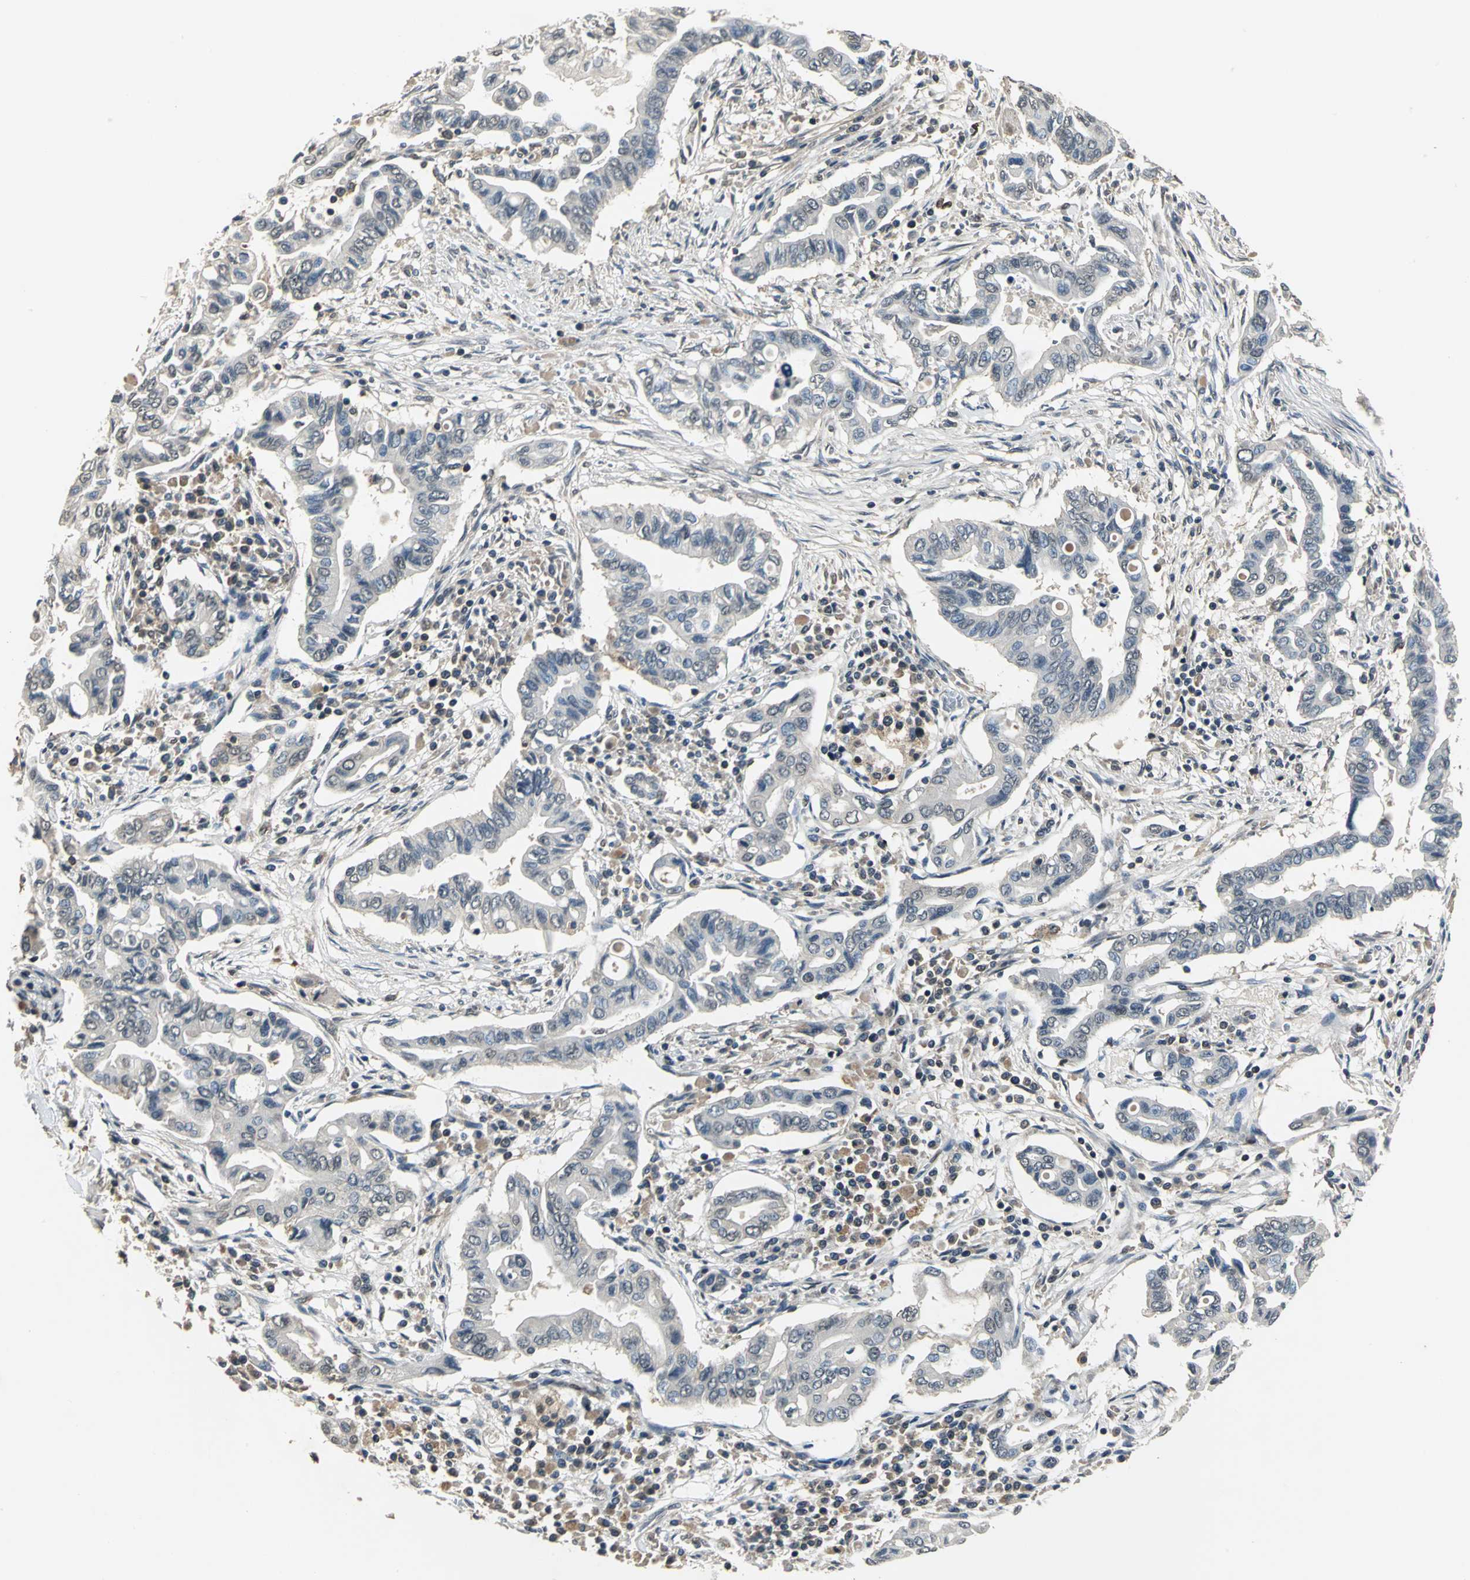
{"staining": {"intensity": "negative", "quantity": "none", "location": "none"}, "tissue": "pancreatic cancer", "cell_type": "Tumor cells", "image_type": "cancer", "snomed": [{"axis": "morphology", "description": "Adenocarcinoma, NOS"}, {"axis": "topography", "description": "Pancreas"}], "caption": "A high-resolution histopathology image shows immunohistochemistry staining of pancreatic adenocarcinoma, which exhibits no significant positivity in tumor cells. (Stains: DAB IHC with hematoxylin counter stain, Microscopy: brightfield microscopy at high magnification).", "gene": "EIF2B2", "patient": {"sex": "female", "age": 57}}